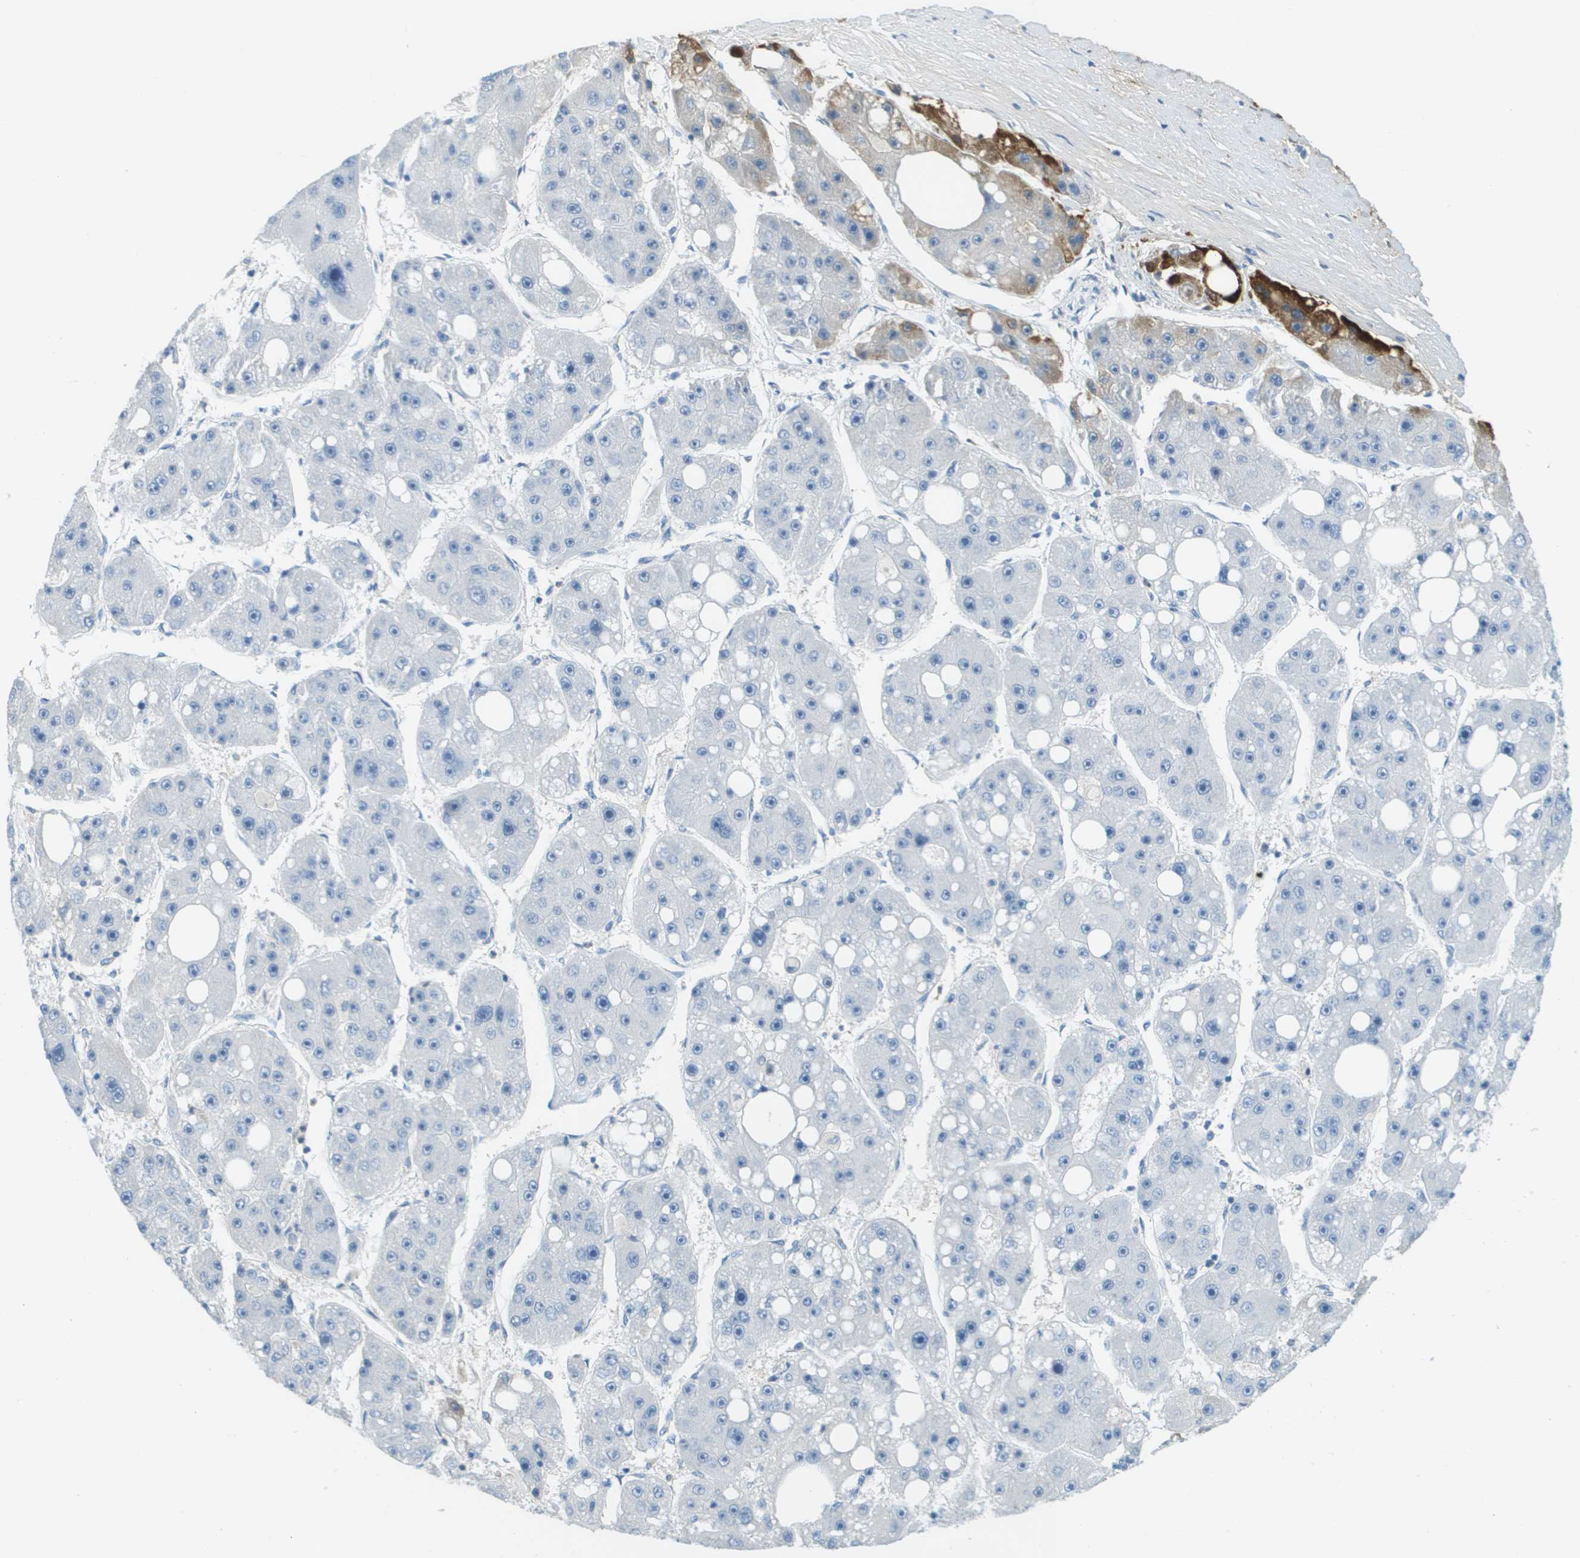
{"staining": {"intensity": "negative", "quantity": "none", "location": "none"}, "tissue": "liver cancer", "cell_type": "Tumor cells", "image_type": "cancer", "snomed": [{"axis": "morphology", "description": "Carcinoma, Hepatocellular, NOS"}, {"axis": "topography", "description": "Liver"}], "caption": "Tumor cells show no significant staining in liver hepatocellular carcinoma.", "gene": "DCN", "patient": {"sex": "female", "age": 61}}